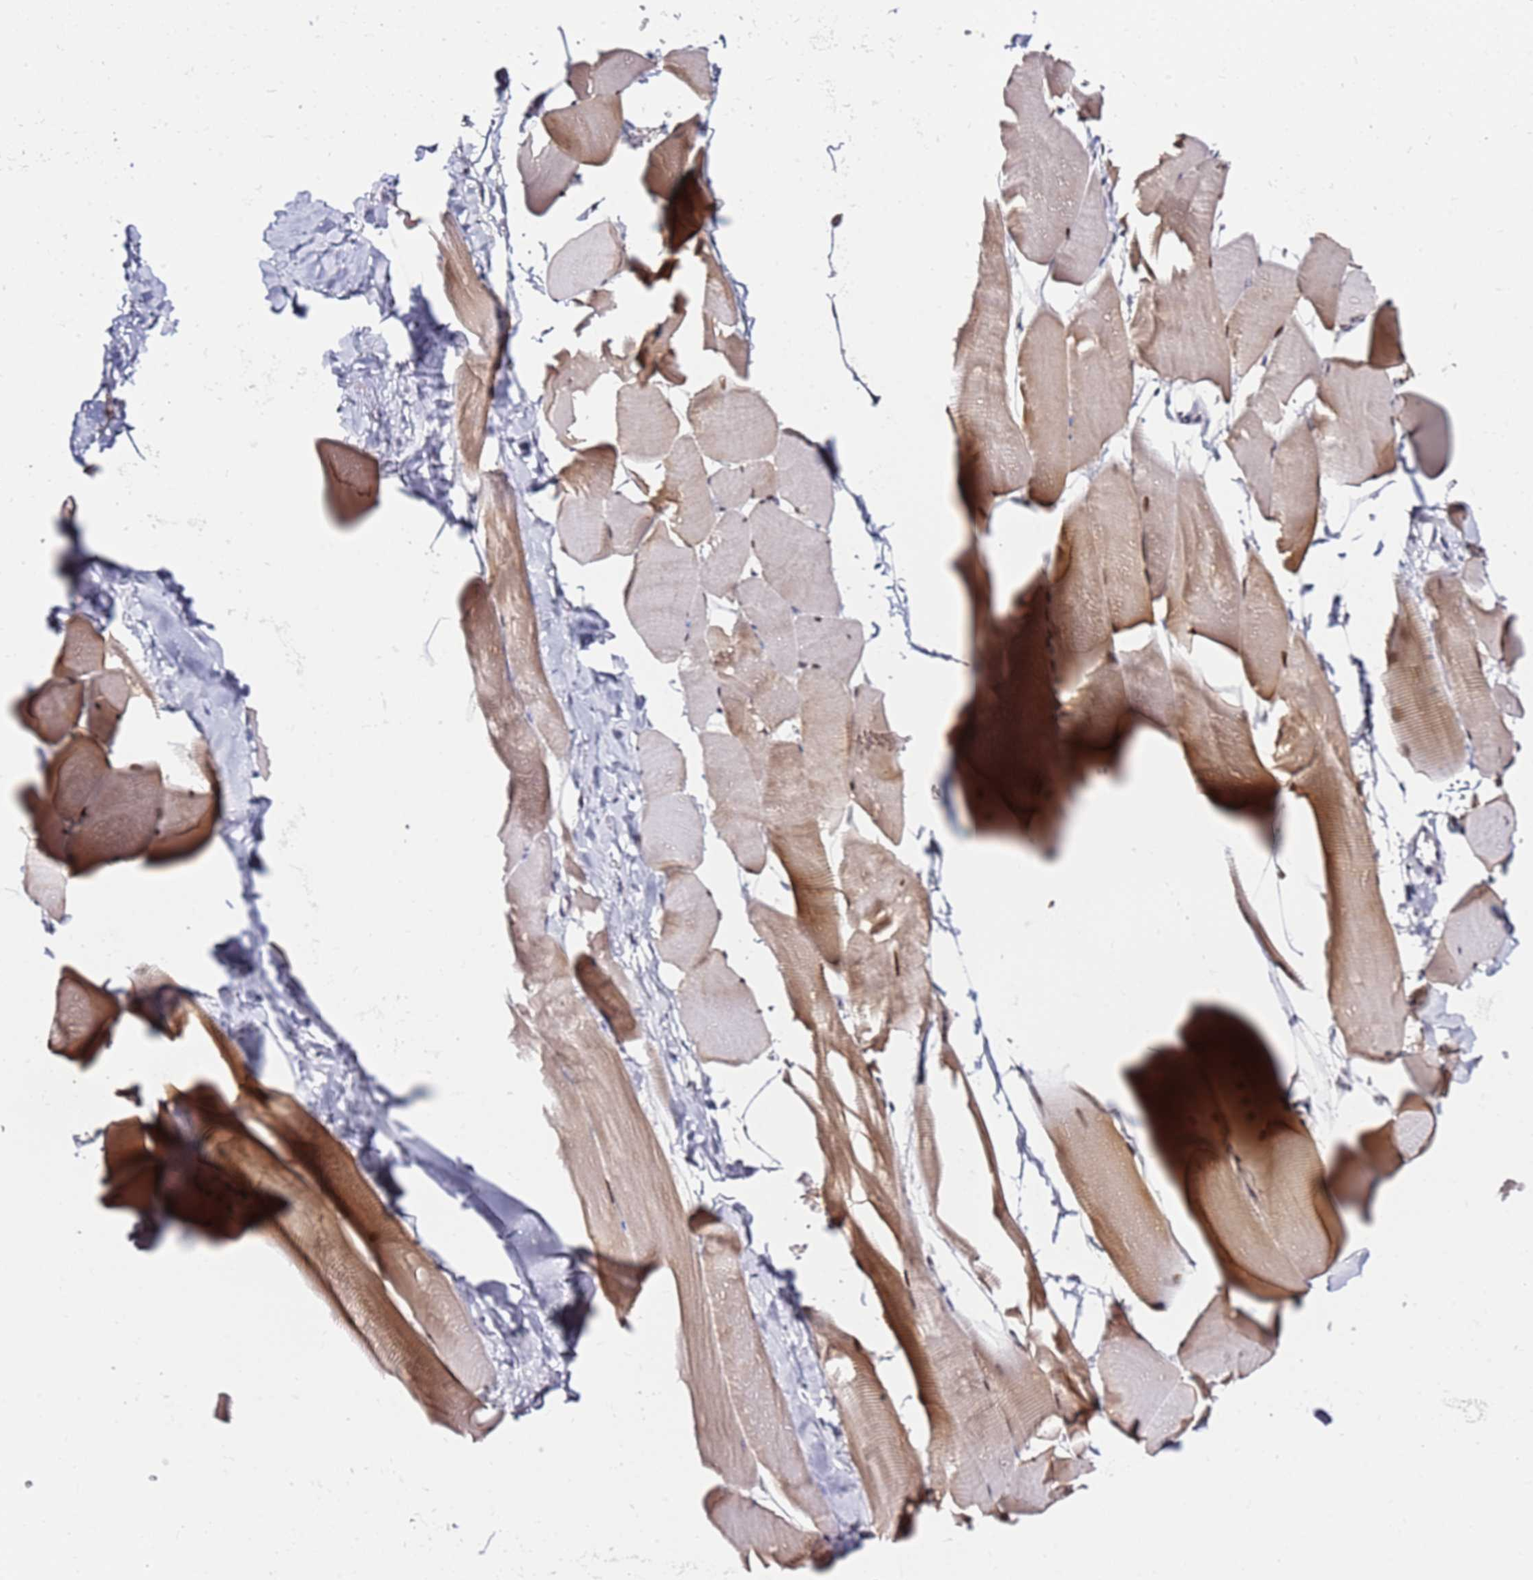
{"staining": {"intensity": "moderate", "quantity": "25%-75%", "location": "cytoplasmic/membranous,nuclear"}, "tissue": "skeletal muscle", "cell_type": "Myocytes", "image_type": "normal", "snomed": [{"axis": "morphology", "description": "Normal tissue, NOS"}, {"axis": "topography", "description": "Skeletal muscle"}], "caption": "Unremarkable skeletal muscle exhibits moderate cytoplasmic/membranous,nuclear positivity in approximately 25%-75% of myocytes (DAB (3,3'-diaminobenzidine) IHC with brightfield microscopy, high magnification)..", "gene": "FCF1", "patient": {"sex": "male", "age": 25}}